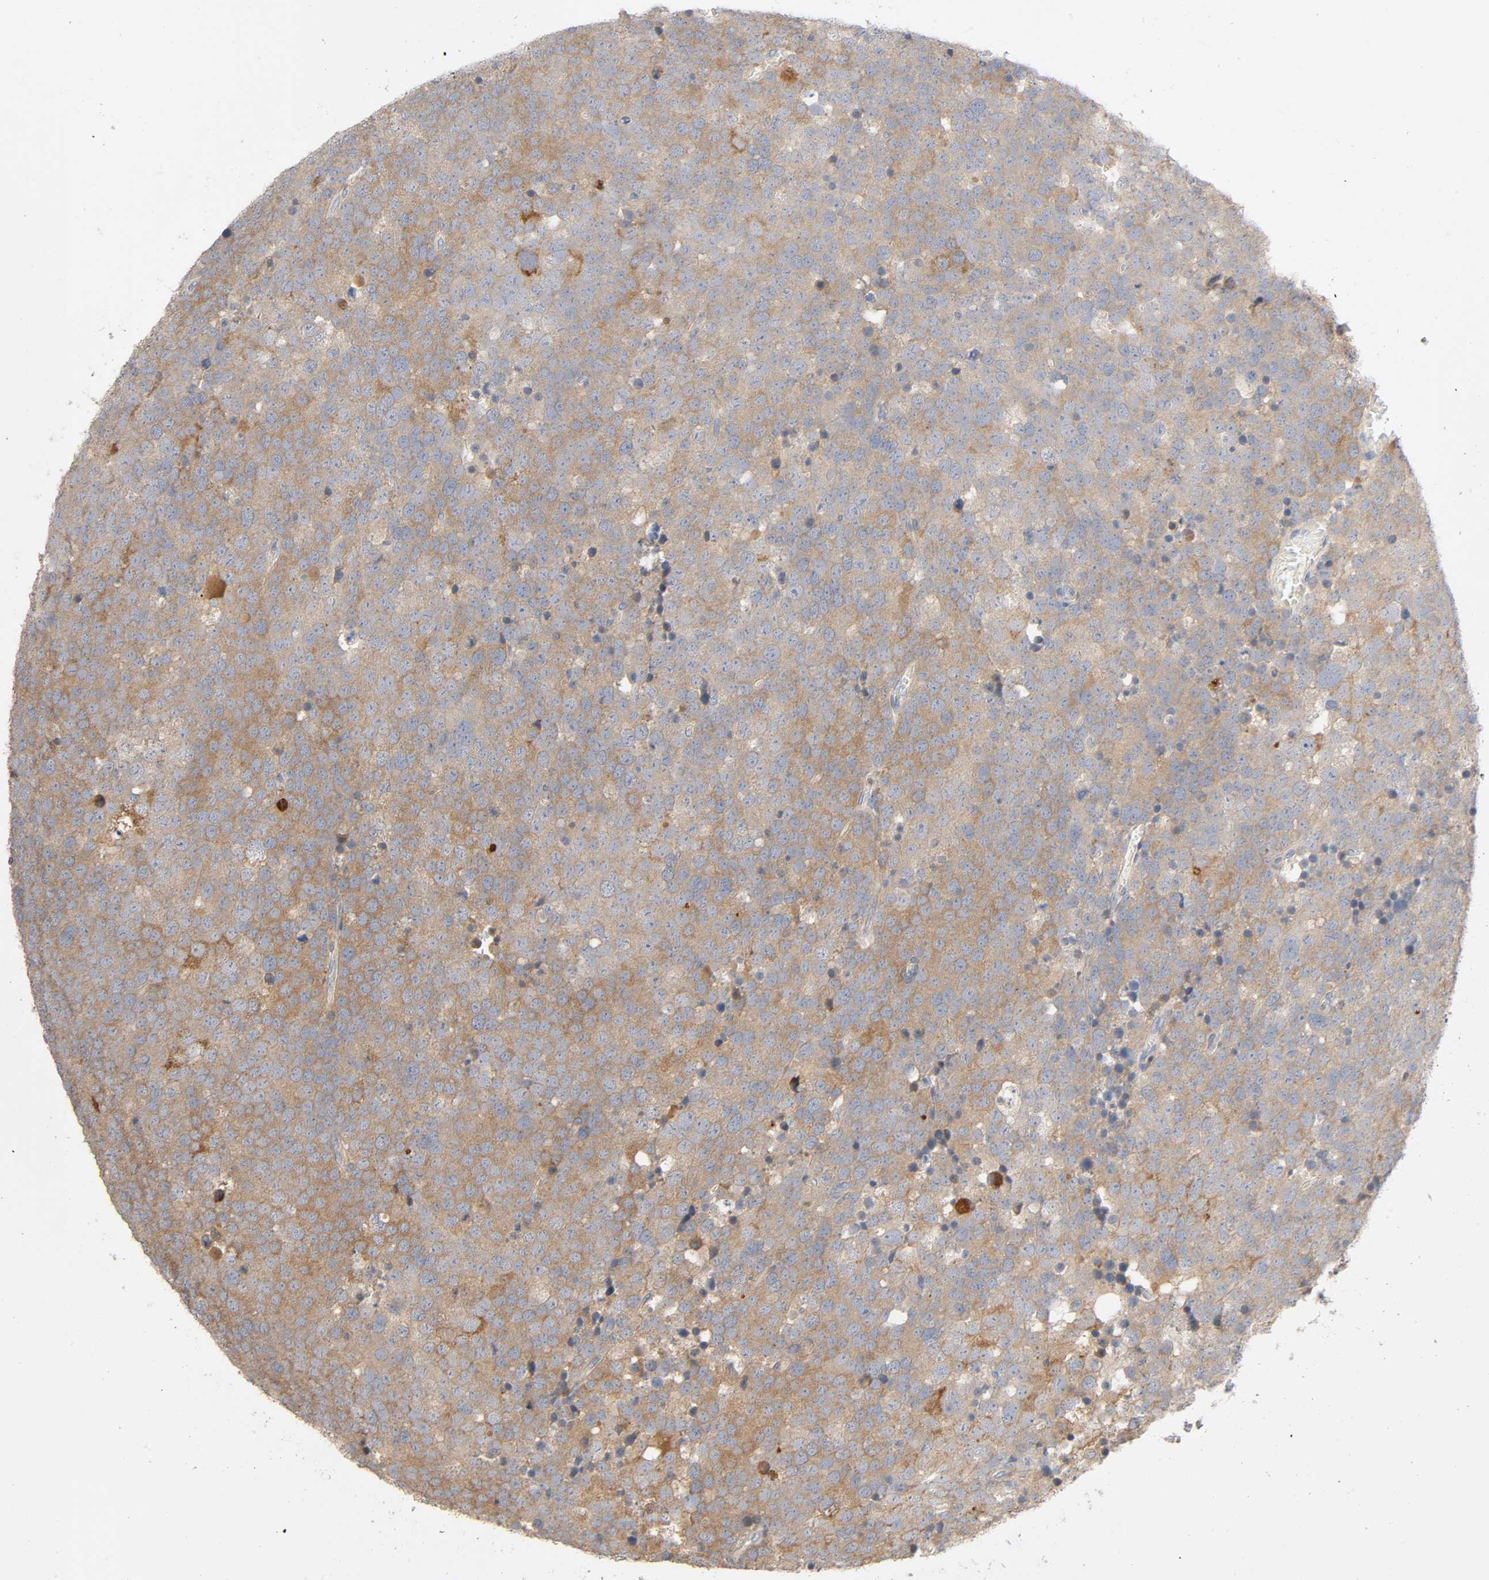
{"staining": {"intensity": "moderate", "quantity": "25%-75%", "location": "cytoplasmic/membranous"}, "tissue": "testis cancer", "cell_type": "Tumor cells", "image_type": "cancer", "snomed": [{"axis": "morphology", "description": "Seminoma, NOS"}, {"axis": "topography", "description": "Testis"}], "caption": "This photomicrograph exhibits immunohistochemistry (IHC) staining of testis seminoma, with medium moderate cytoplasmic/membranous expression in about 25%-75% of tumor cells.", "gene": "SGSM1", "patient": {"sex": "male", "age": 71}}